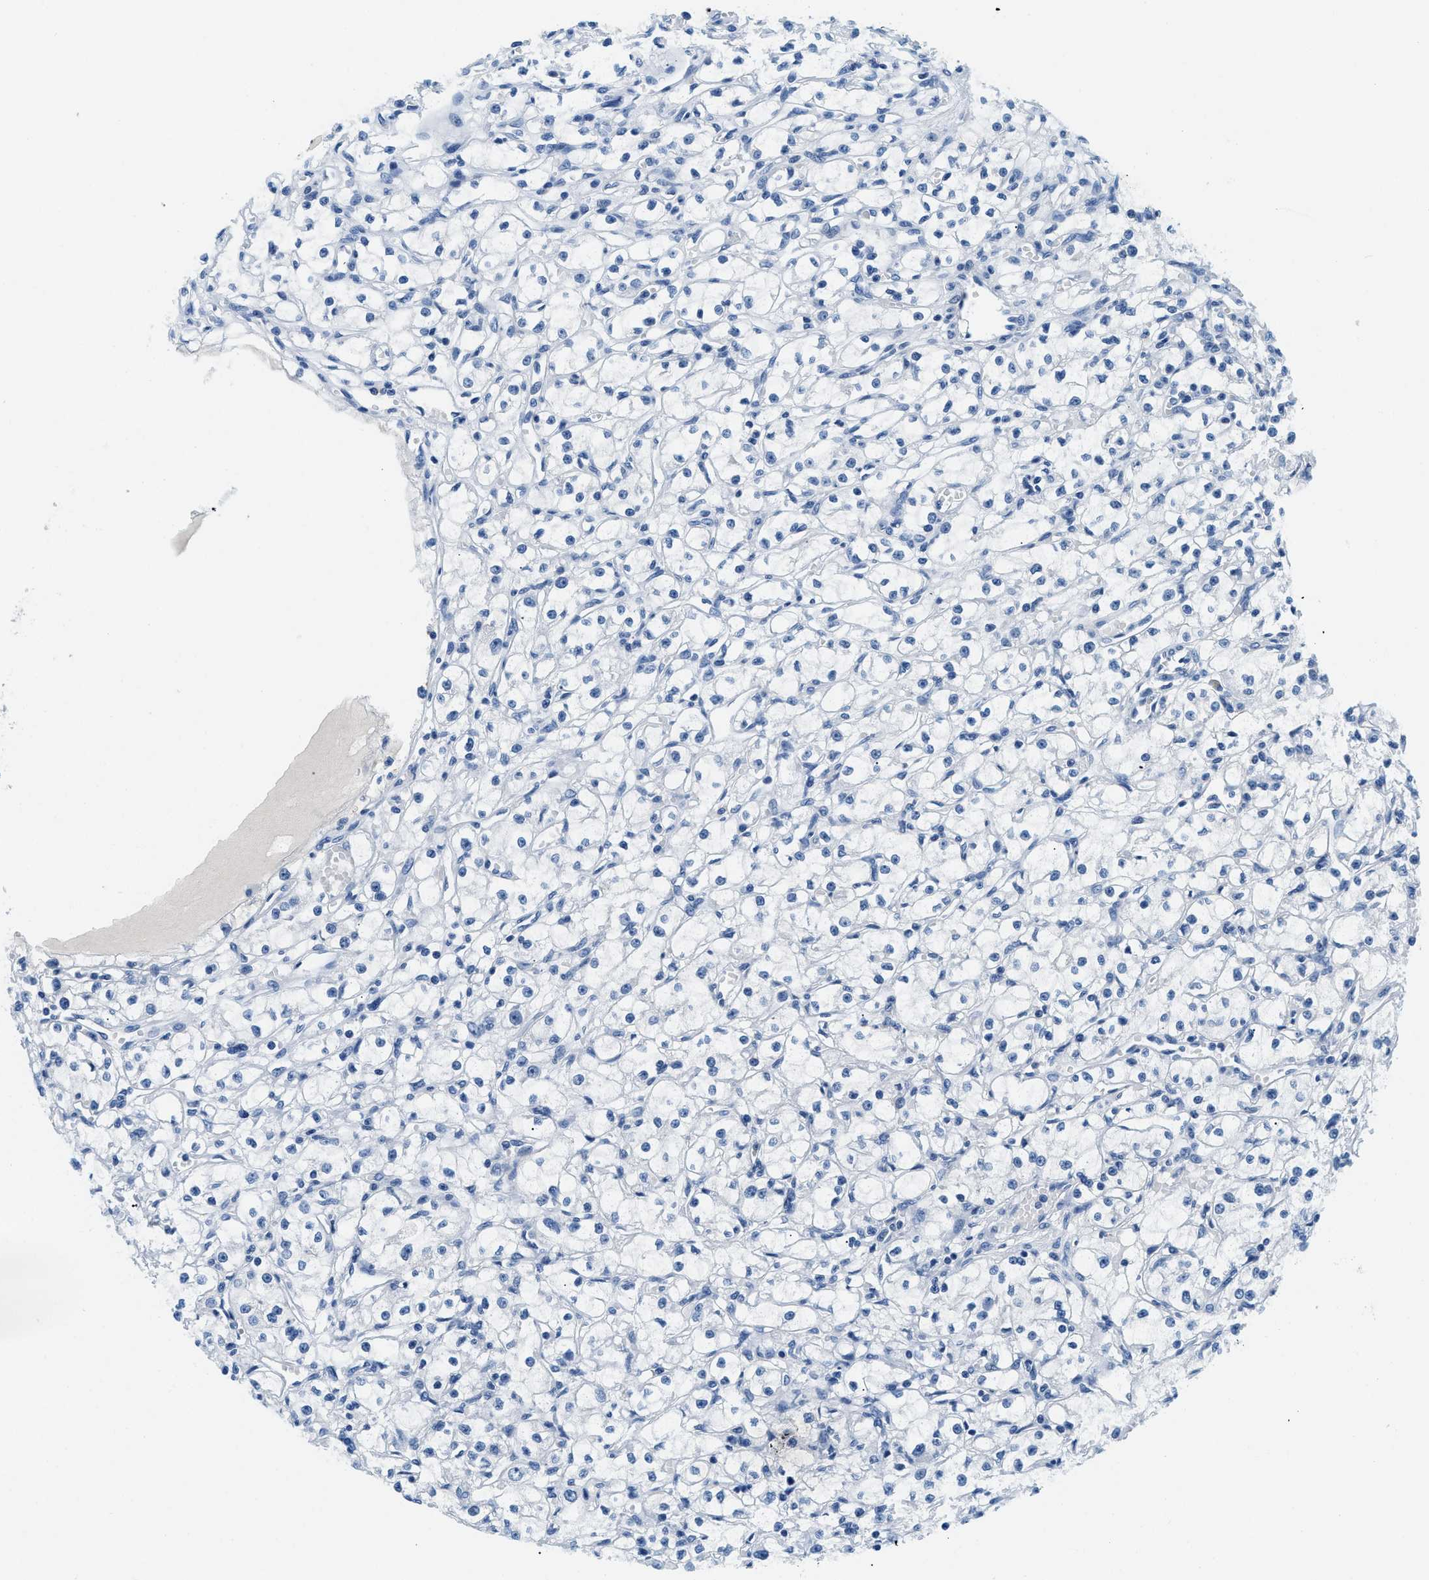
{"staining": {"intensity": "negative", "quantity": "none", "location": "none"}, "tissue": "renal cancer", "cell_type": "Tumor cells", "image_type": "cancer", "snomed": [{"axis": "morphology", "description": "Adenocarcinoma, NOS"}, {"axis": "topography", "description": "Kidney"}], "caption": "Tumor cells show no significant protein expression in renal cancer (adenocarcinoma).", "gene": "STXBP2", "patient": {"sex": "male", "age": 56}}